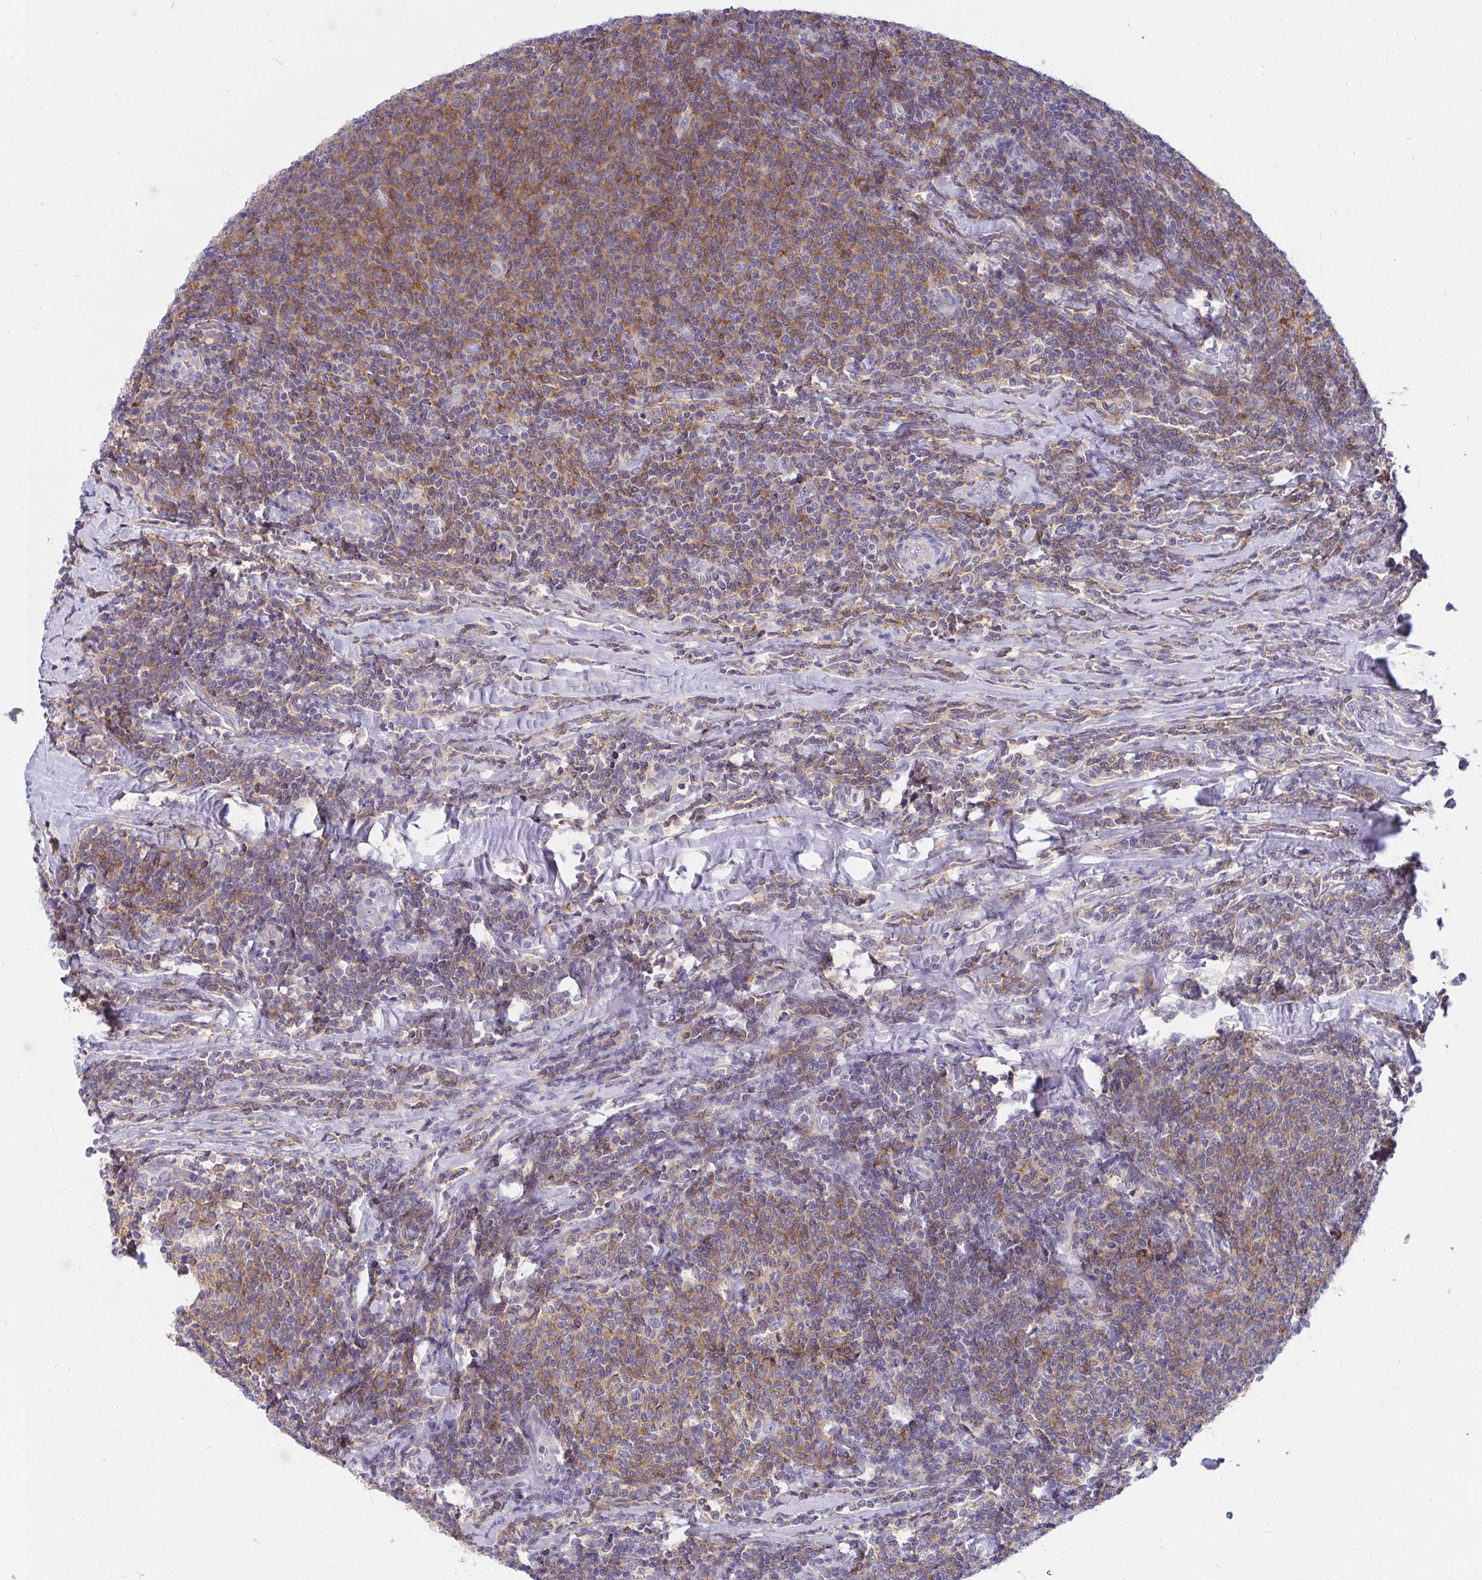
{"staining": {"intensity": "moderate", "quantity": ">75%", "location": "cytoplasmic/membranous"}, "tissue": "lymphoma", "cell_type": "Tumor cells", "image_type": "cancer", "snomed": [{"axis": "morphology", "description": "Malignant lymphoma, non-Hodgkin's type, Low grade"}, {"axis": "topography", "description": "Lymph node"}], "caption": "This is a micrograph of IHC staining of low-grade malignant lymphoma, non-Hodgkin's type, which shows moderate expression in the cytoplasmic/membranous of tumor cells.", "gene": "C19orf81", "patient": {"sex": "male", "age": 52}}